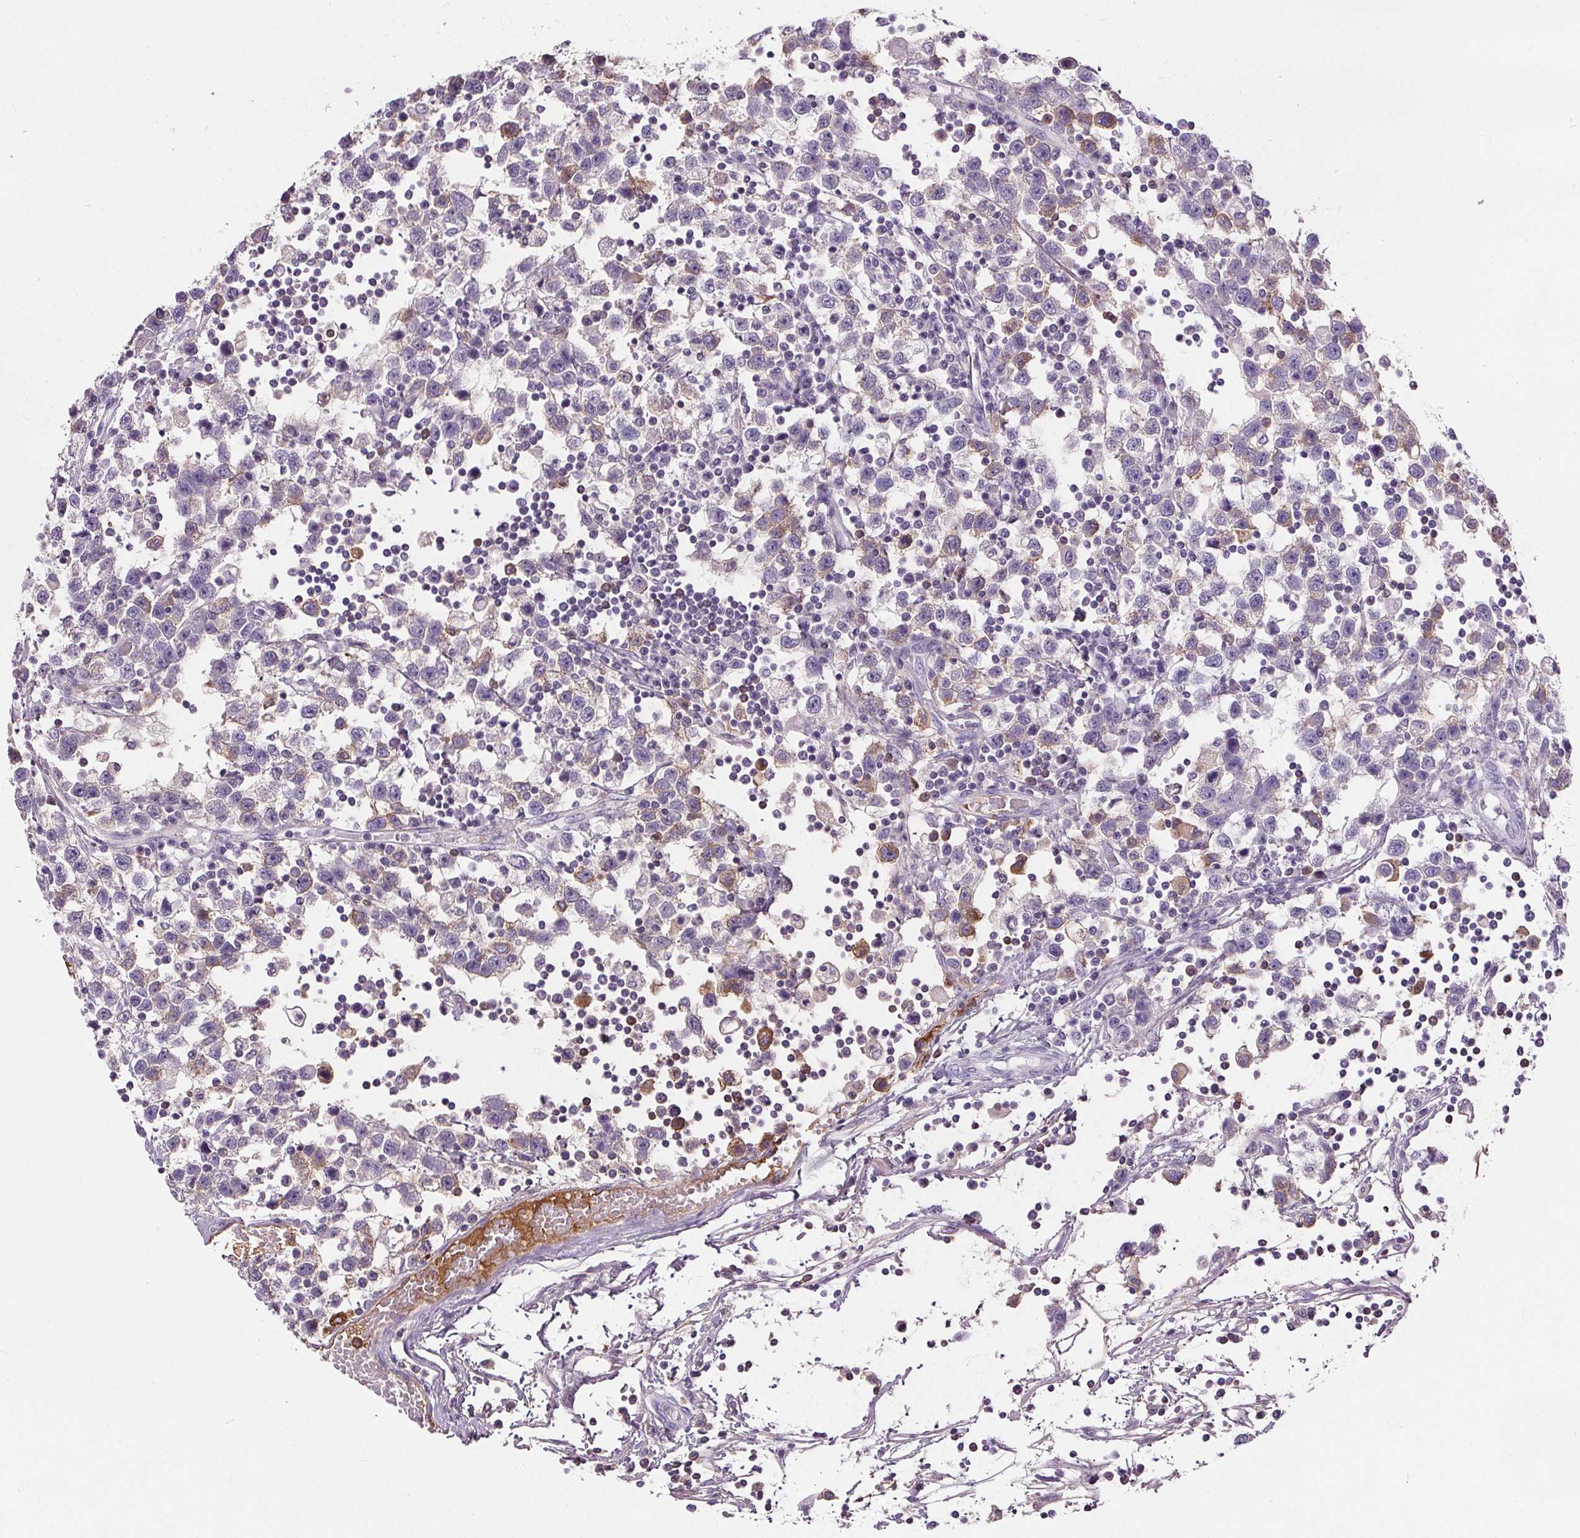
{"staining": {"intensity": "negative", "quantity": "none", "location": "none"}, "tissue": "testis cancer", "cell_type": "Tumor cells", "image_type": "cancer", "snomed": [{"axis": "morphology", "description": "Seminoma, NOS"}, {"axis": "topography", "description": "Testis"}], "caption": "Seminoma (testis) was stained to show a protein in brown. There is no significant expression in tumor cells. (DAB (3,3'-diaminobenzidine) immunohistochemistry, high magnification).", "gene": "CD5L", "patient": {"sex": "male", "age": 34}}